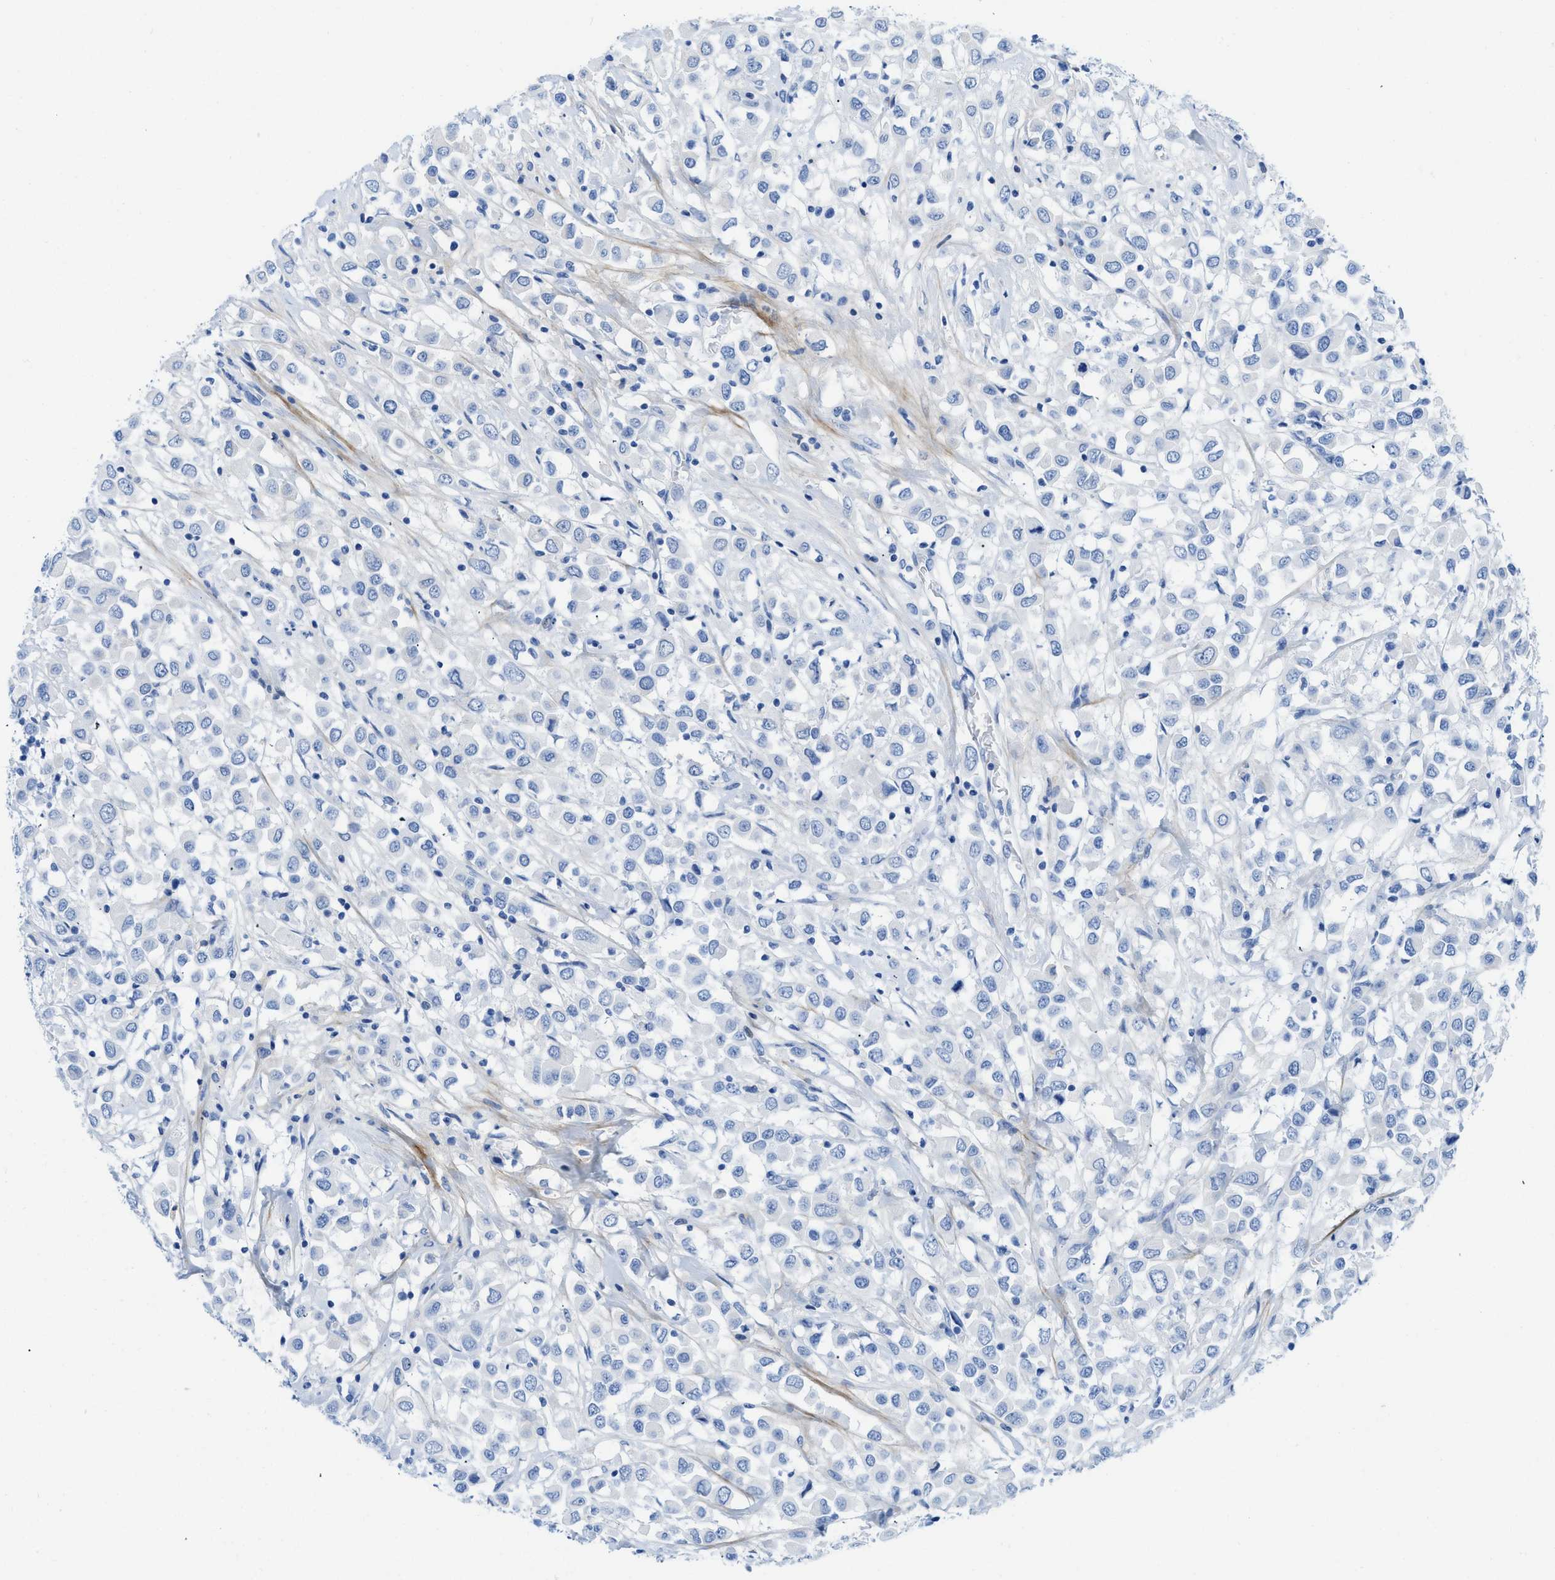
{"staining": {"intensity": "negative", "quantity": "none", "location": "none"}, "tissue": "breast cancer", "cell_type": "Tumor cells", "image_type": "cancer", "snomed": [{"axis": "morphology", "description": "Duct carcinoma"}, {"axis": "topography", "description": "Breast"}], "caption": "This is an IHC photomicrograph of human infiltrating ductal carcinoma (breast). There is no staining in tumor cells.", "gene": "COL3A1", "patient": {"sex": "female", "age": 61}}